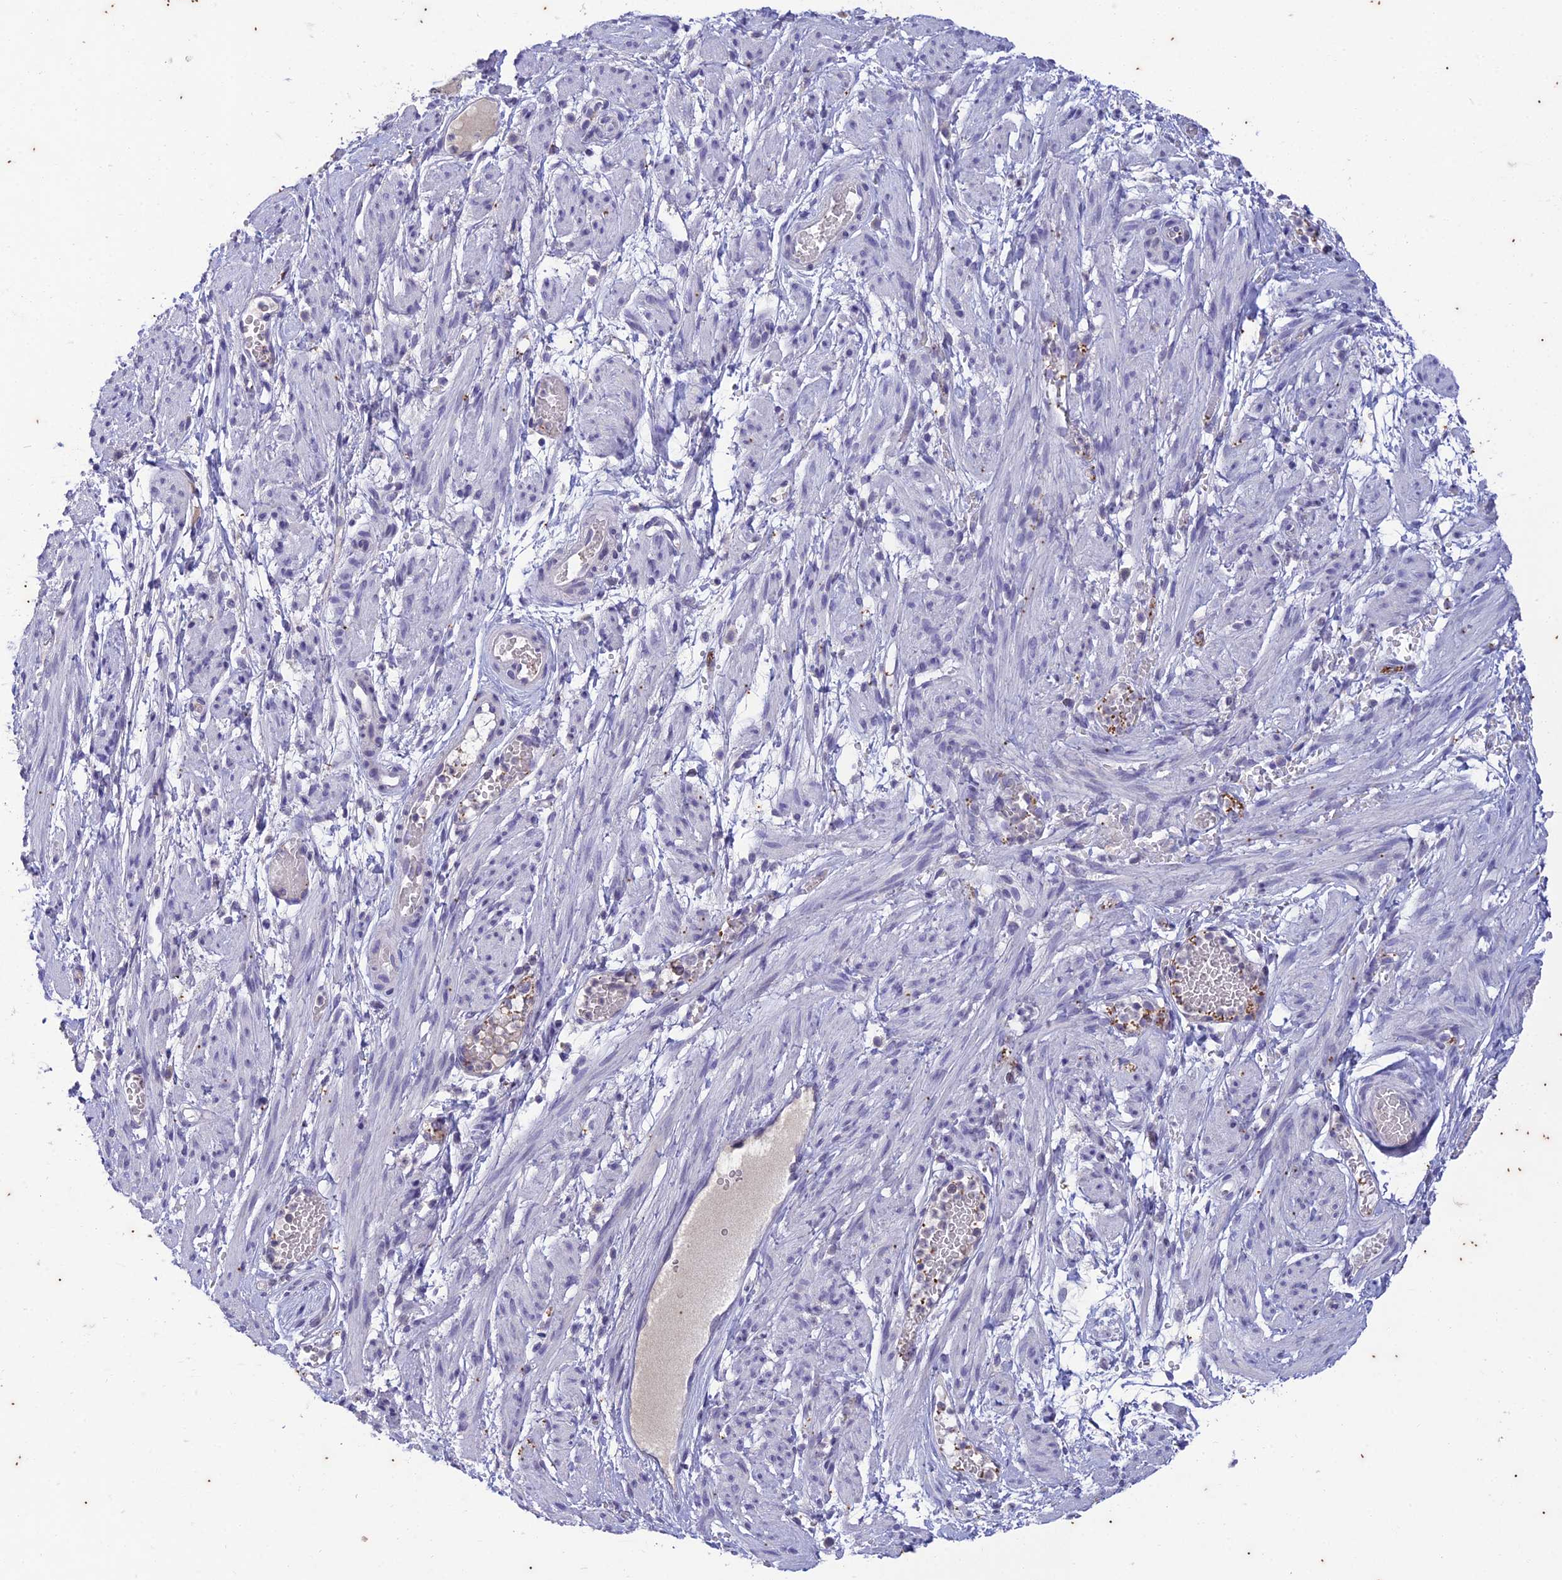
{"staining": {"intensity": "negative", "quantity": "none", "location": "none"}, "tissue": "adipose tissue", "cell_type": "Adipocytes", "image_type": "normal", "snomed": [{"axis": "morphology", "description": "Normal tissue, NOS"}, {"axis": "topography", "description": "Smooth muscle"}, {"axis": "topography", "description": "Peripheral nerve tissue"}], "caption": "An IHC image of unremarkable adipose tissue is shown. There is no staining in adipocytes of adipose tissue. Nuclei are stained in blue.", "gene": "TMEM40", "patient": {"sex": "female", "age": 39}}